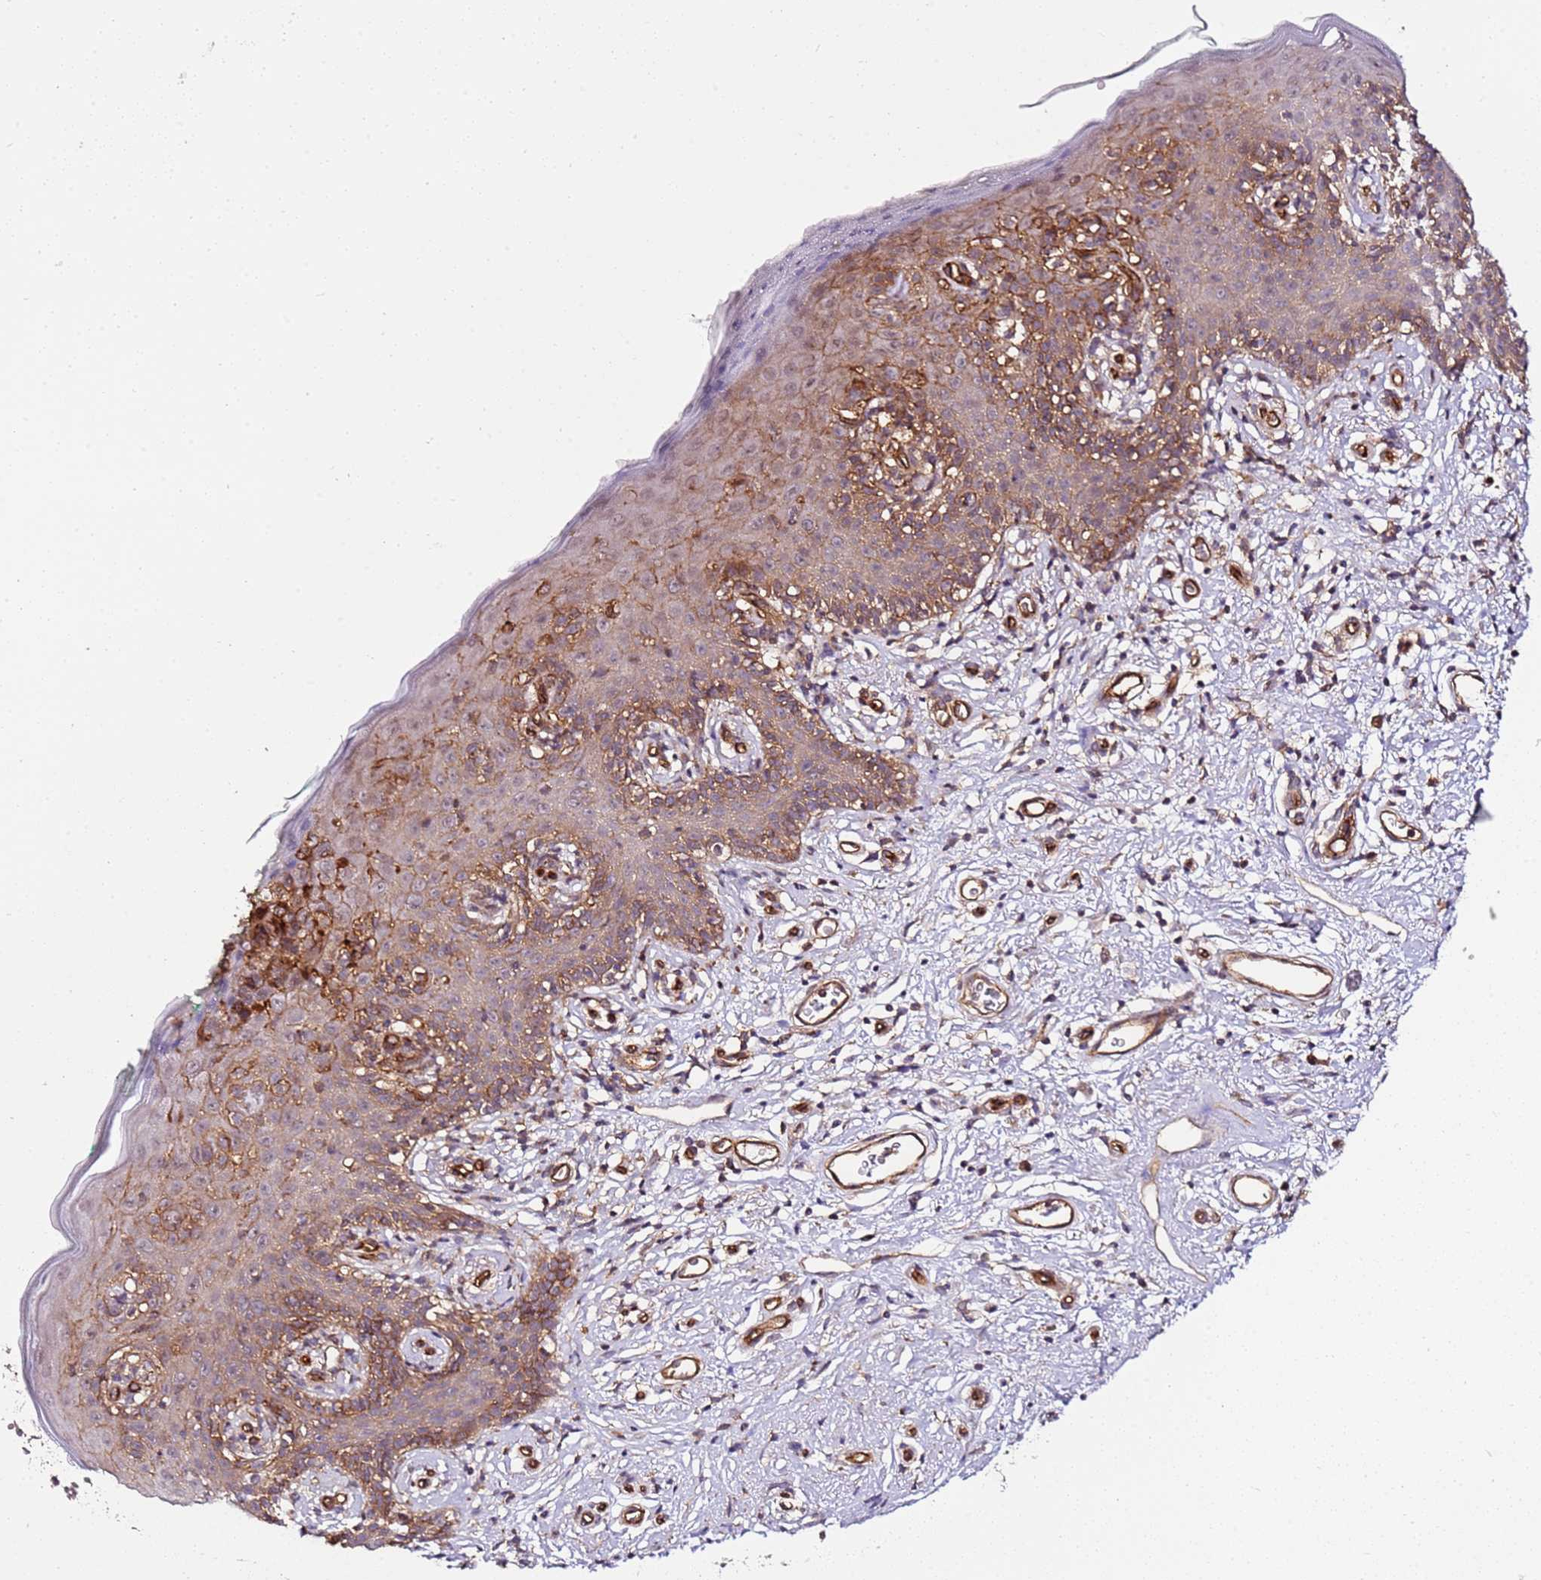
{"staining": {"intensity": "weak", "quantity": "25%-75%", "location": "cytoplasmic/membranous"}, "tissue": "skin", "cell_type": "Epidermal cells", "image_type": "normal", "snomed": [{"axis": "morphology", "description": "Normal tissue, NOS"}, {"axis": "topography", "description": "Vulva"}], "caption": "Benign skin displays weak cytoplasmic/membranous positivity in about 25%-75% of epidermal cells, visualized by immunohistochemistry.", "gene": "CCNYL1", "patient": {"sex": "female", "age": 66}}